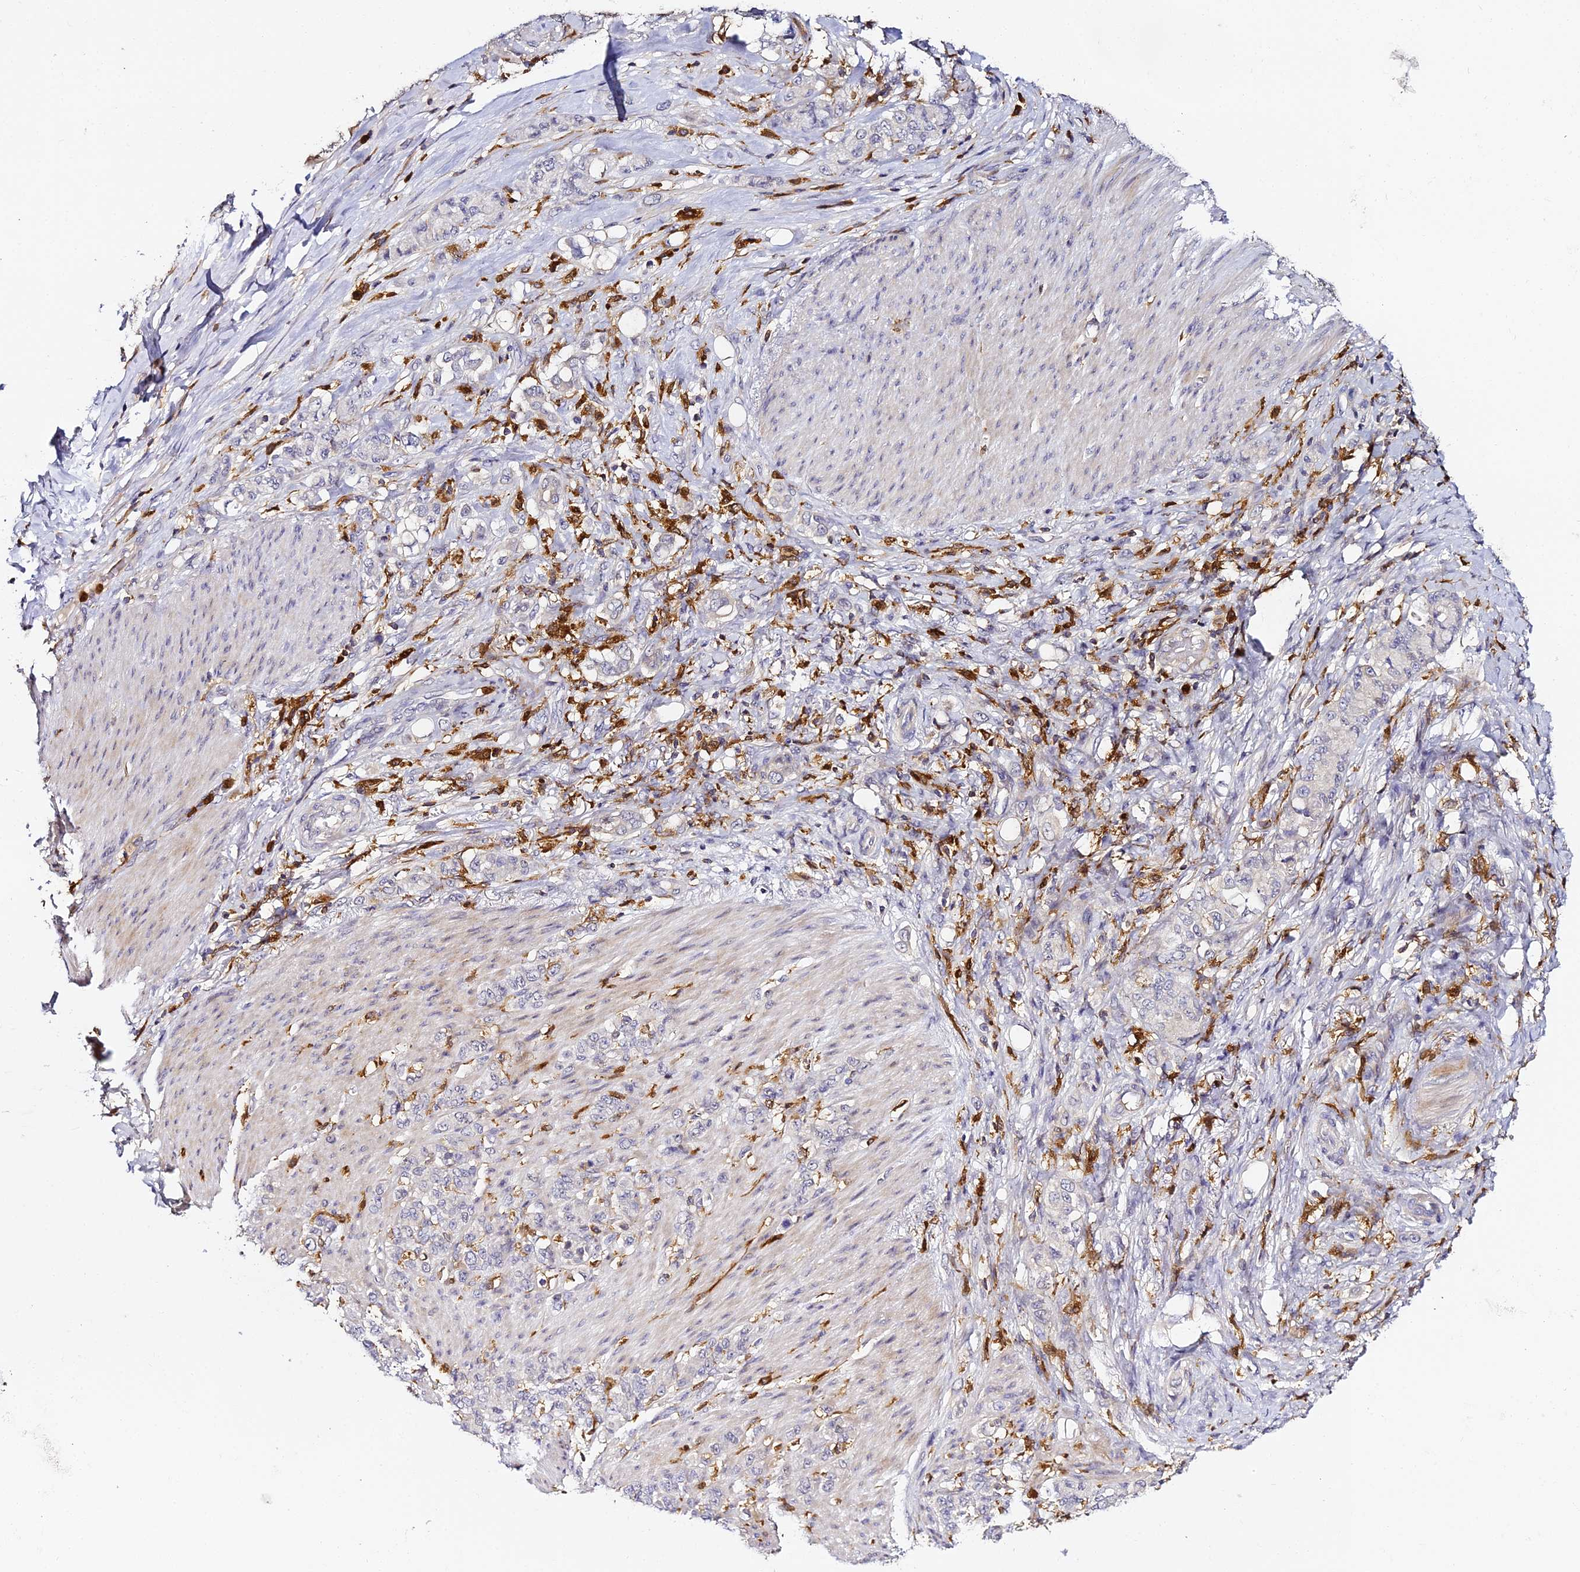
{"staining": {"intensity": "negative", "quantity": "none", "location": "none"}, "tissue": "stomach cancer", "cell_type": "Tumor cells", "image_type": "cancer", "snomed": [{"axis": "morphology", "description": "Adenocarcinoma, NOS"}, {"axis": "topography", "description": "Stomach"}], "caption": "This is an IHC histopathology image of human stomach adenocarcinoma. There is no staining in tumor cells.", "gene": "IL4I1", "patient": {"sex": "female", "age": 79}}